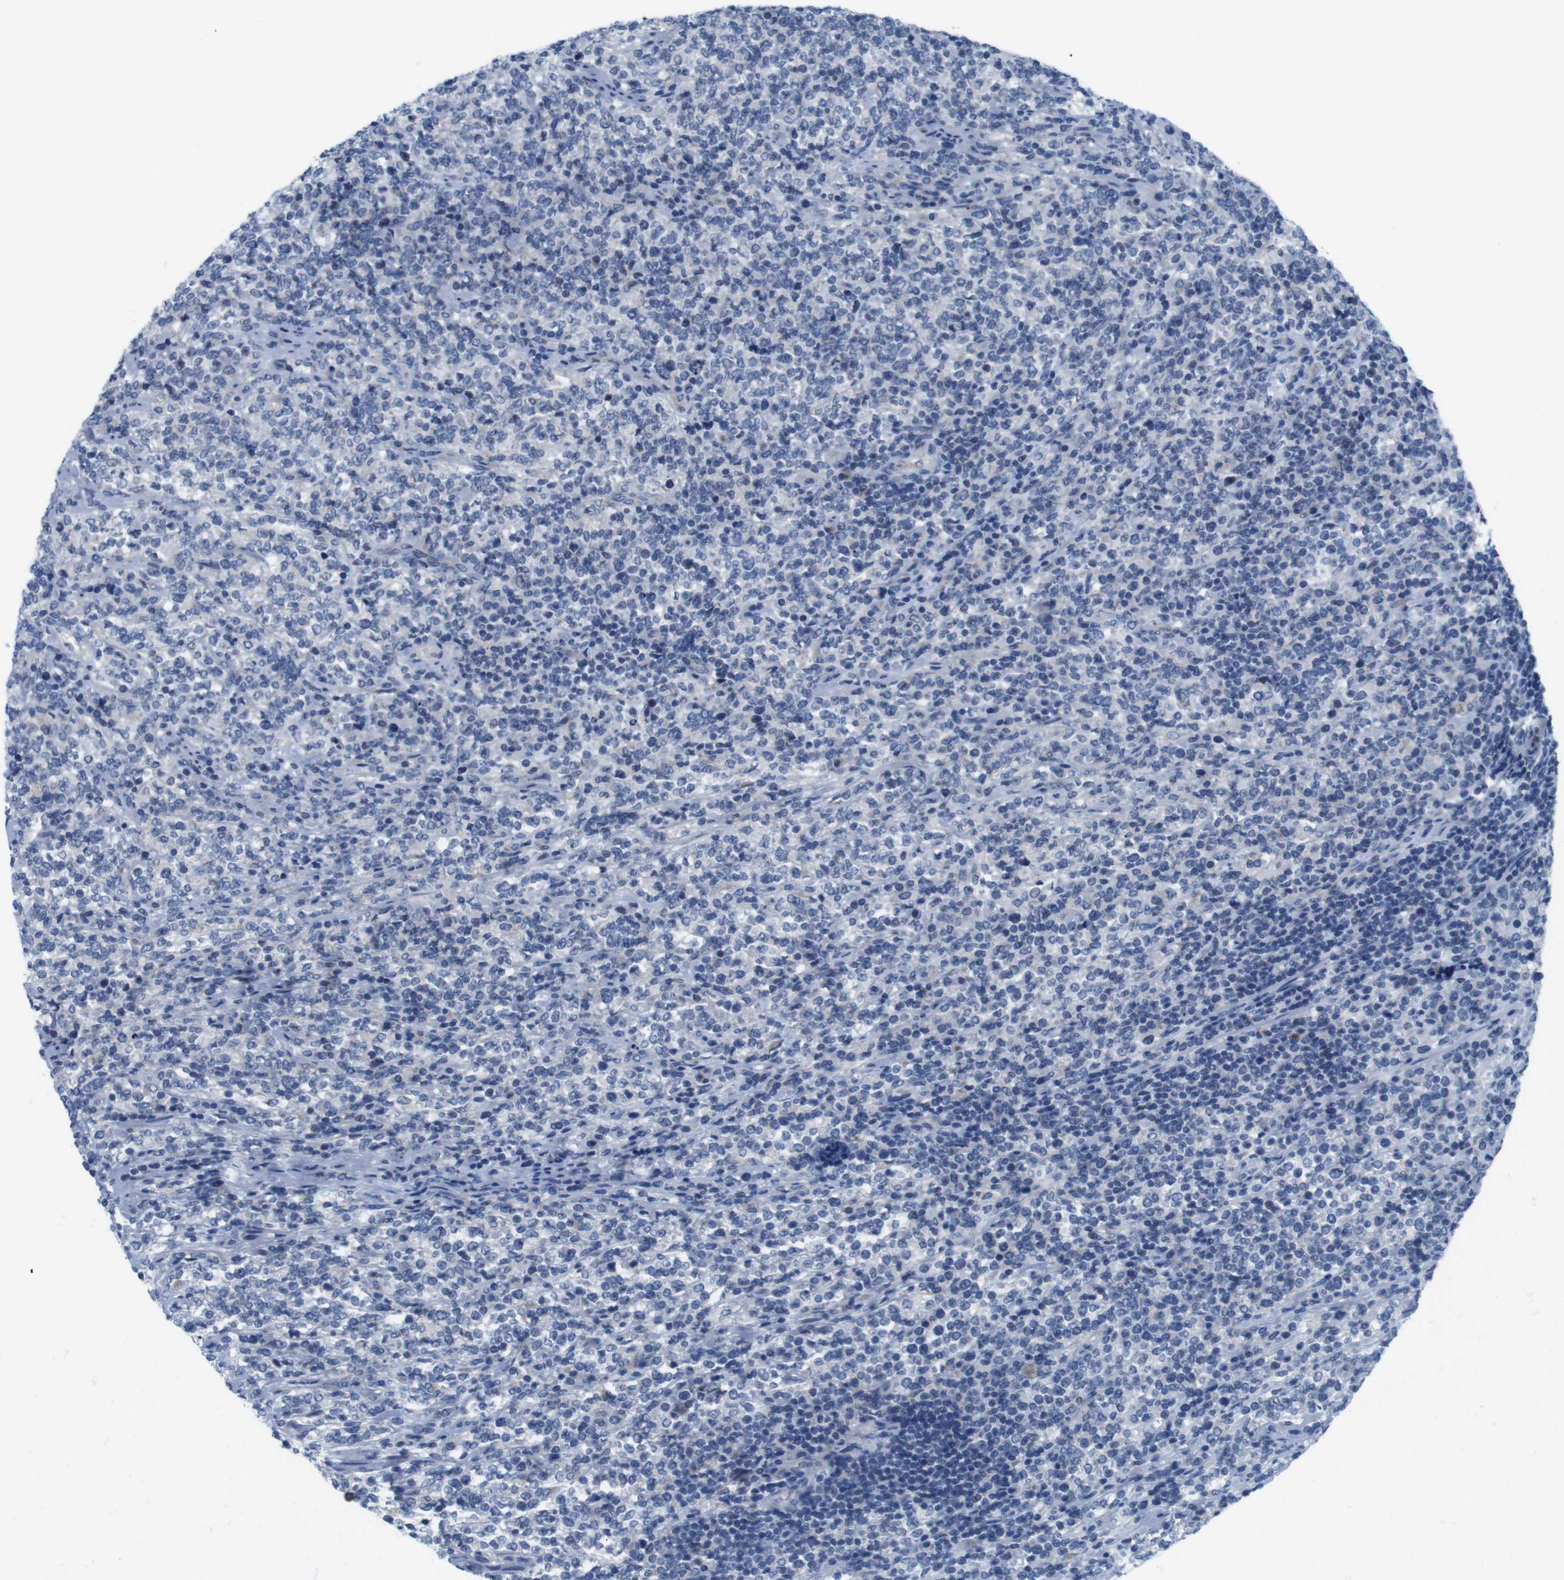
{"staining": {"intensity": "negative", "quantity": "none", "location": "none"}, "tissue": "lymphoma", "cell_type": "Tumor cells", "image_type": "cancer", "snomed": [{"axis": "morphology", "description": "Malignant lymphoma, non-Hodgkin's type, High grade"}, {"axis": "topography", "description": "Soft tissue"}], "caption": "Immunohistochemistry (IHC) of human malignant lymphoma, non-Hodgkin's type (high-grade) exhibits no expression in tumor cells. Brightfield microscopy of immunohistochemistry stained with DAB (3,3'-diaminobenzidine) (brown) and hematoxylin (blue), captured at high magnification.", "gene": "GOLGA2", "patient": {"sex": "male", "age": 18}}